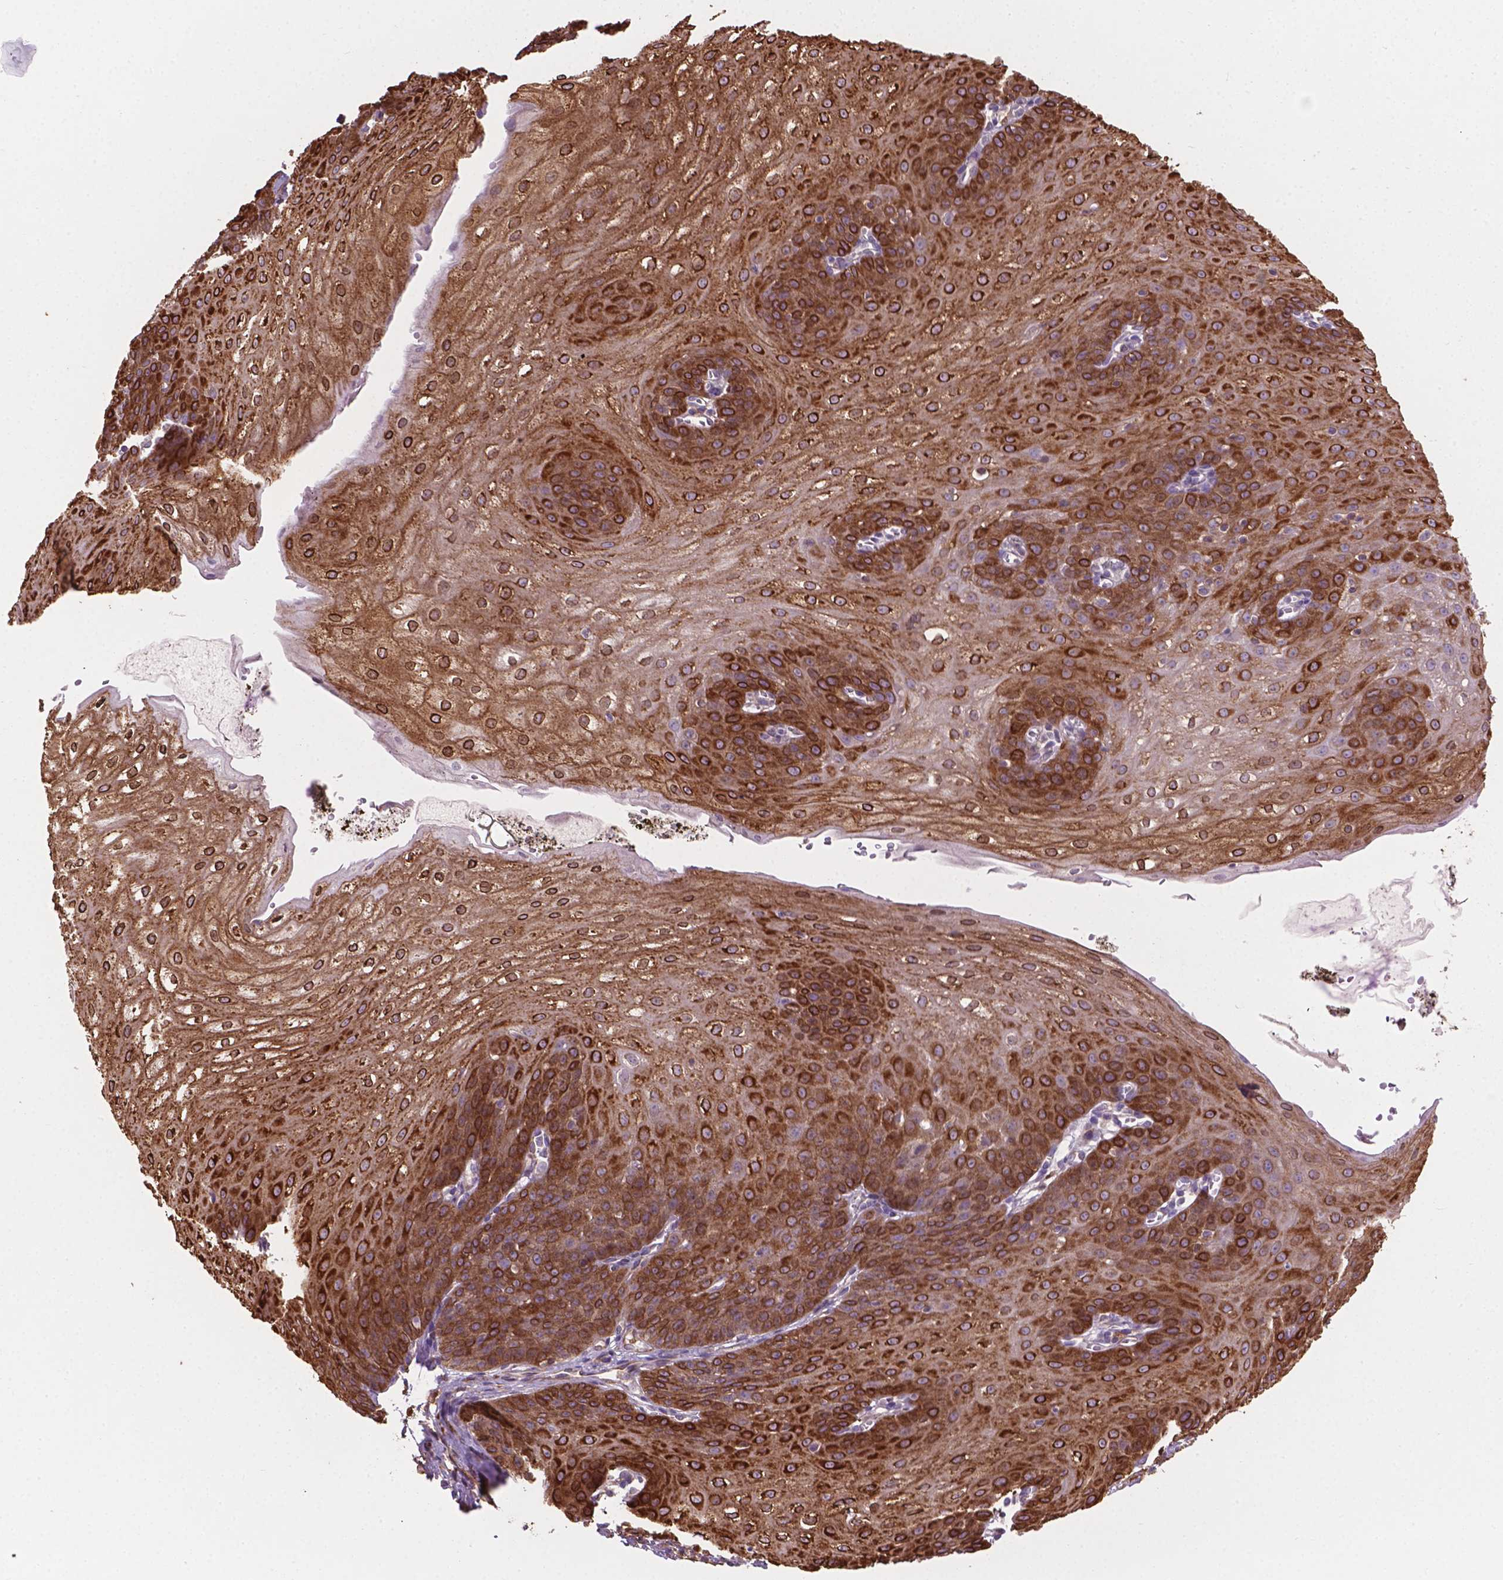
{"staining": {"intensity": "strong", "quantity": ">75%", "location": "cytoplasmic/membranous"}, "tissue": "esophagus", "cell_type": "Squamous epithelial cells", "image_type": "normal", "snomed": [{"axis": "morphology", "description": "Normal tissue, NOS"}, {"axis": "topography", "description": "Esophagus"}], "caption": "Immunohistochemical staining of unremarkable human esophagus displays high levels of strong cytoplasmic/membranous positivity in about >75% of squamous epithelial cells. Nuclei are stained in blue.", "gene": "TCAF1", "patient": {"sex": "male", "age": 71}}